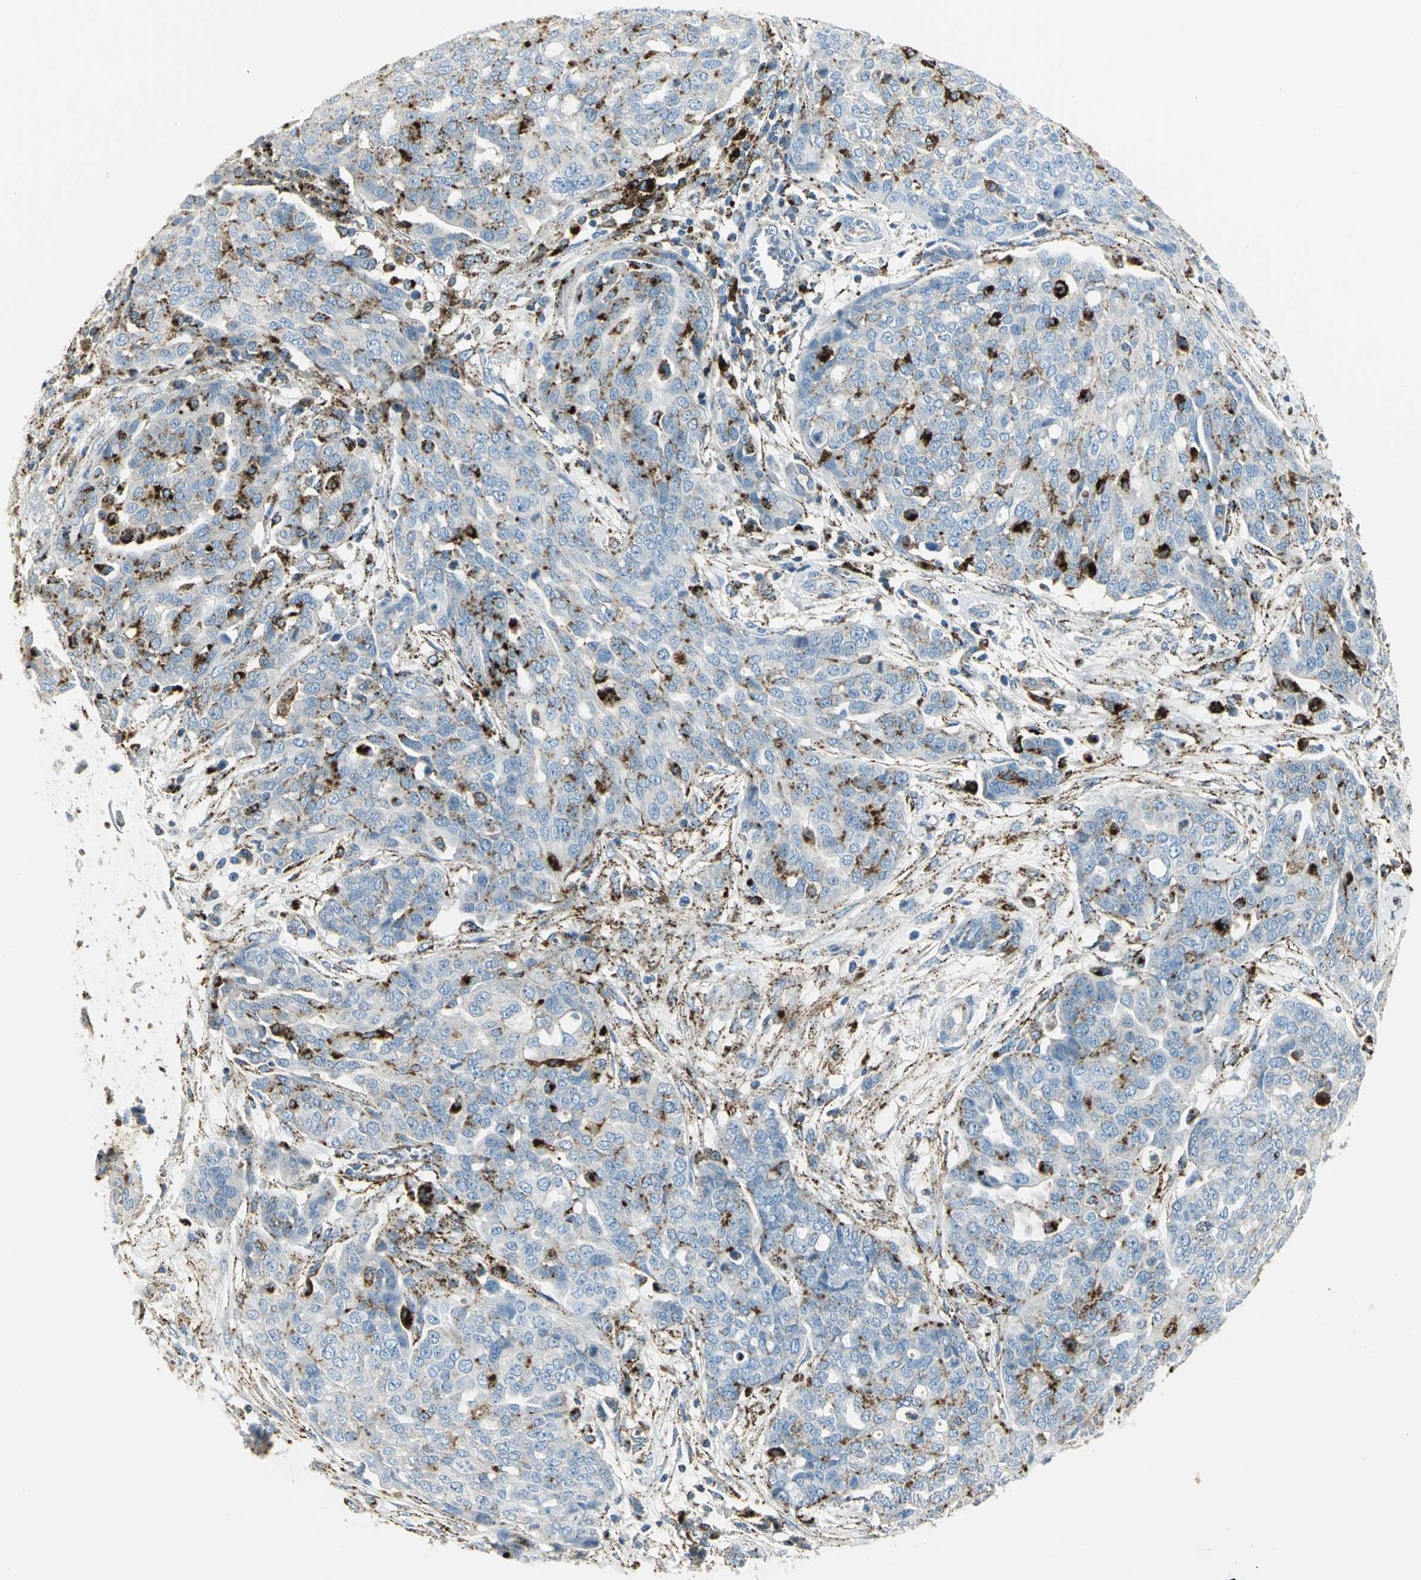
{"staining": {"intensity": "moderate", "quantity": "25%-75%", "location": "cytoplasmic/membranous"}, "tissue": "ovarian cancer", "cell_type": "Tumor cells", "image_type": "cancer", "snomed": [{"axis": "morphology", "description": "Cystadenocarcinoma, serous, NOS"}, {"axis": "topography", "description": "Soft tissue"}, {"axis": "topography", "description": "Ovary"}], "caption": "Serous cystadenocarcinoma (ovarian) was stained to show a protein in brown. There is medium levels of moderate cytoplasmic/membranous staining in approximately 25%-75% of tumor cells. (DAB (3,3'-diaminobenzidine) IHC, brown staining for protein, blue staining for nuclei).", "gene": "ARSA", "patient": {"sex": "female", "age": 57}}